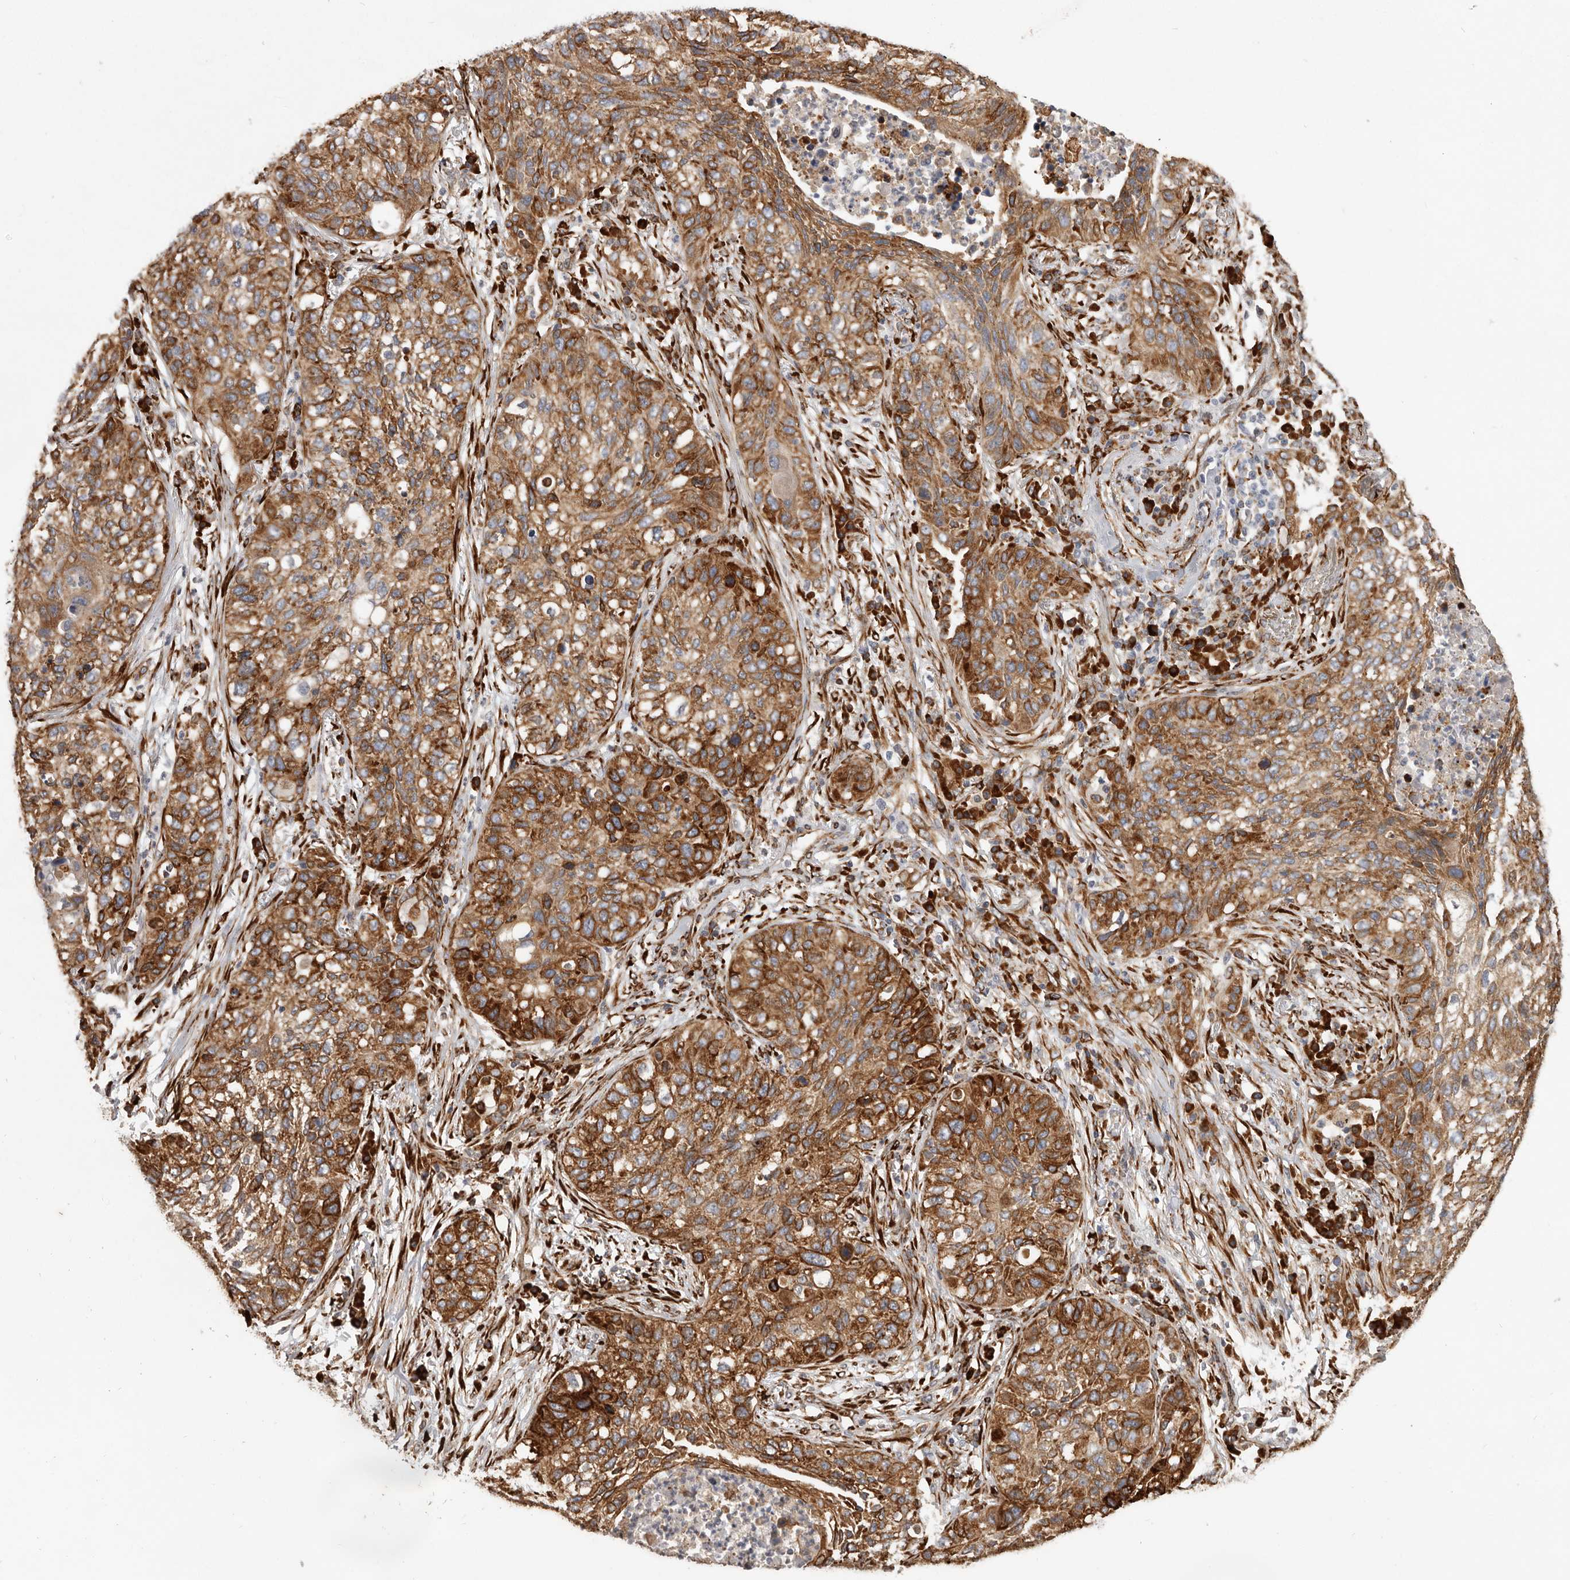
{"staining": {"intensity": "strong", "quantity": ">75%", "location": "cytoplasmic/membranous"}, "tissue": "lung cancer", "cell_type": "Tumor cells", "image_type": "cancer", "snomed": [{"axis": "morphology", "description": "Squamous cell carcinoma, NOS"}, {"axis": "topography", "description": "Lung"}], "caption": "This histopathology image exhibits immunohistochemistry staining of human lung cancer, with high strong cytoplasmic/membranous positivity in approximately >75% of tumor cells.", "gene": "WDTC1", "patient": {"sex": "female", "age": 63}}